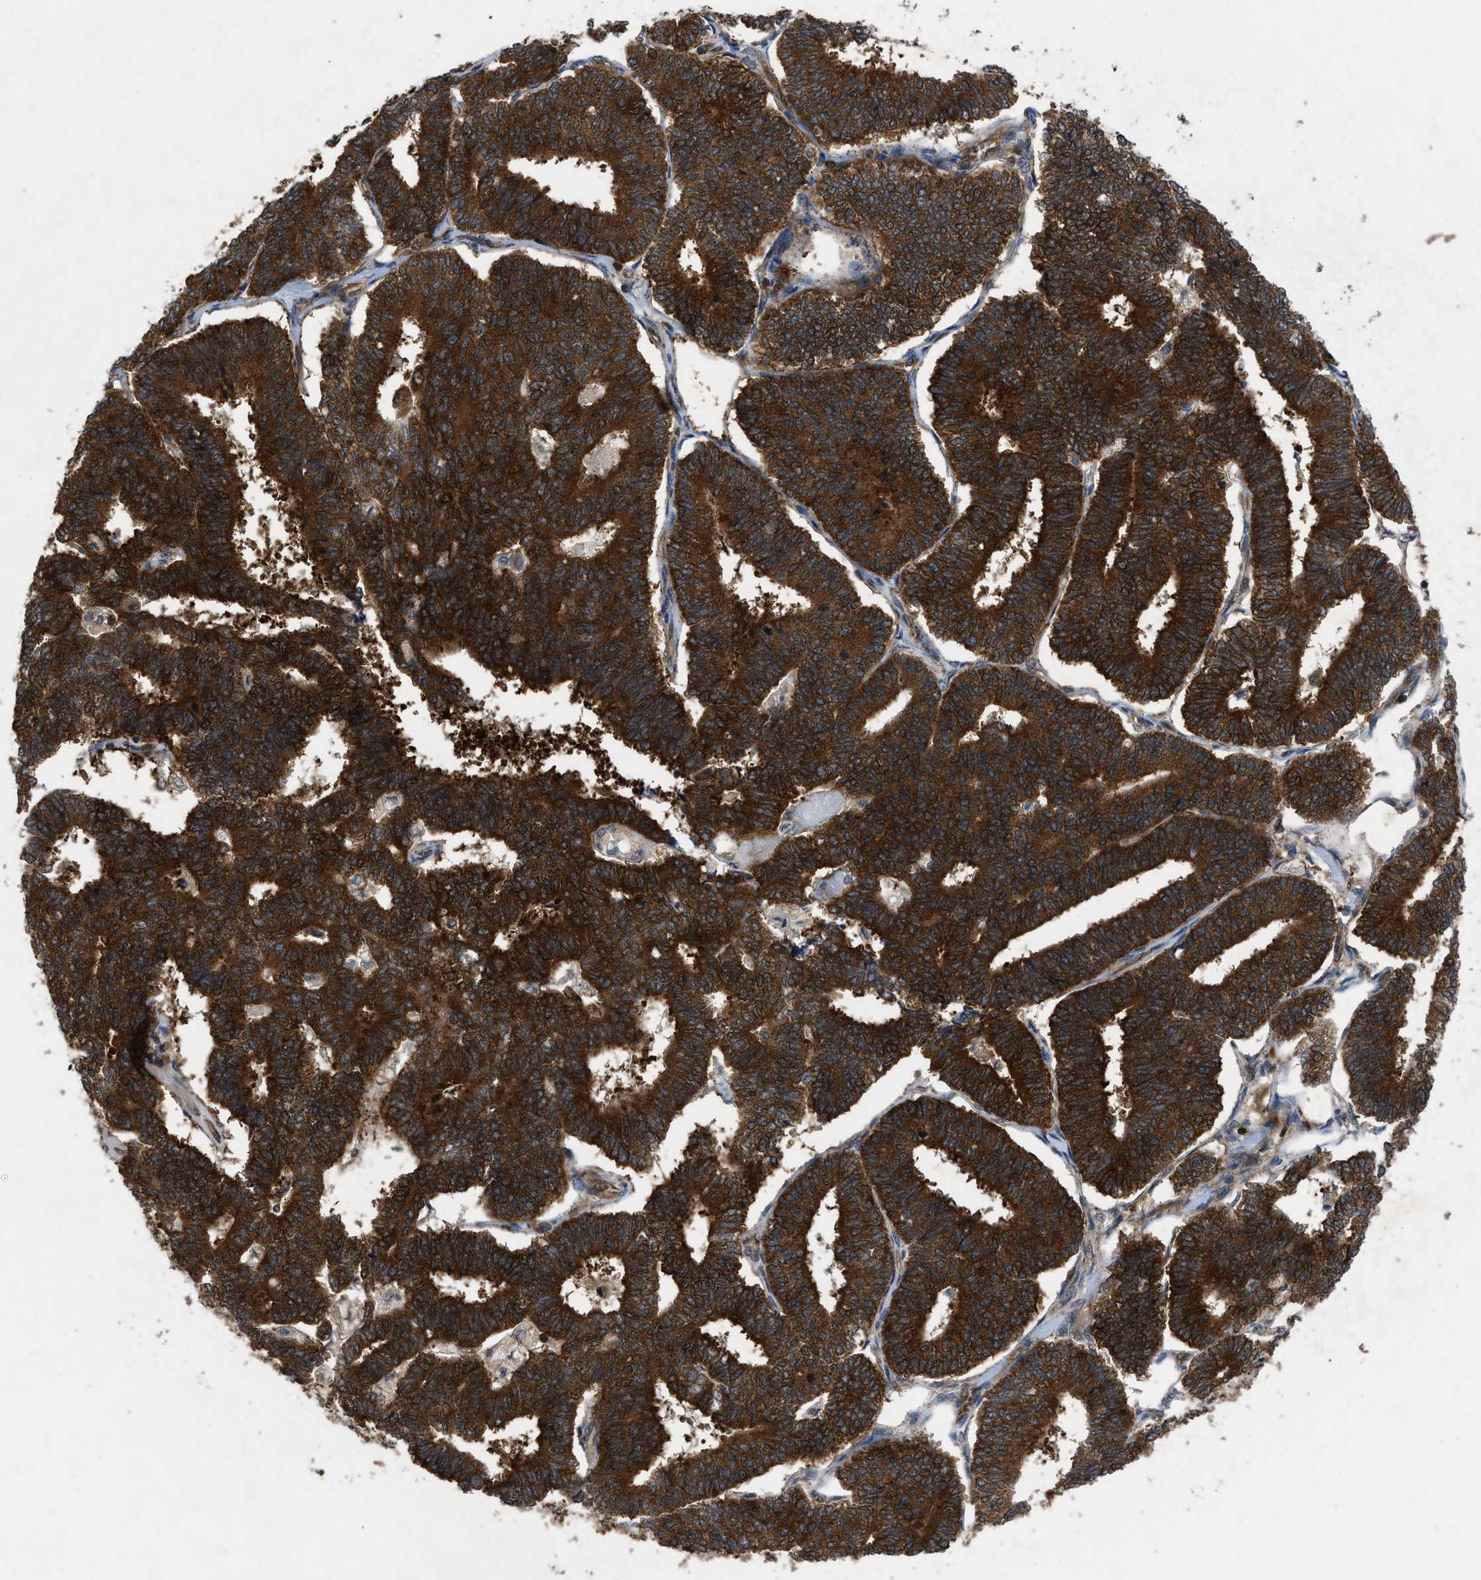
{"staining": {"intensity": "strong", "quantity": ">75%", "location": "cytoplasmic/membranous"}, "tissue": "endometrial cancer", "cell_type": "Tumor cells", "image_type": "cancer", "snomed": [{"axis": "morphology", "description": "Adenocarcinoma, NOS"}, {"axis": "topography", "description": "Endometrium"}], "caption": "IHC image of human endometrial cancer (adenocarcinoma) stained for a protein (brown), which displays high levels of strong cytoplasmic/membranous positivity in about >75% of tumor cells.", "gene": "OXSR1", "patient": {"sex": "female", "age": 70}}